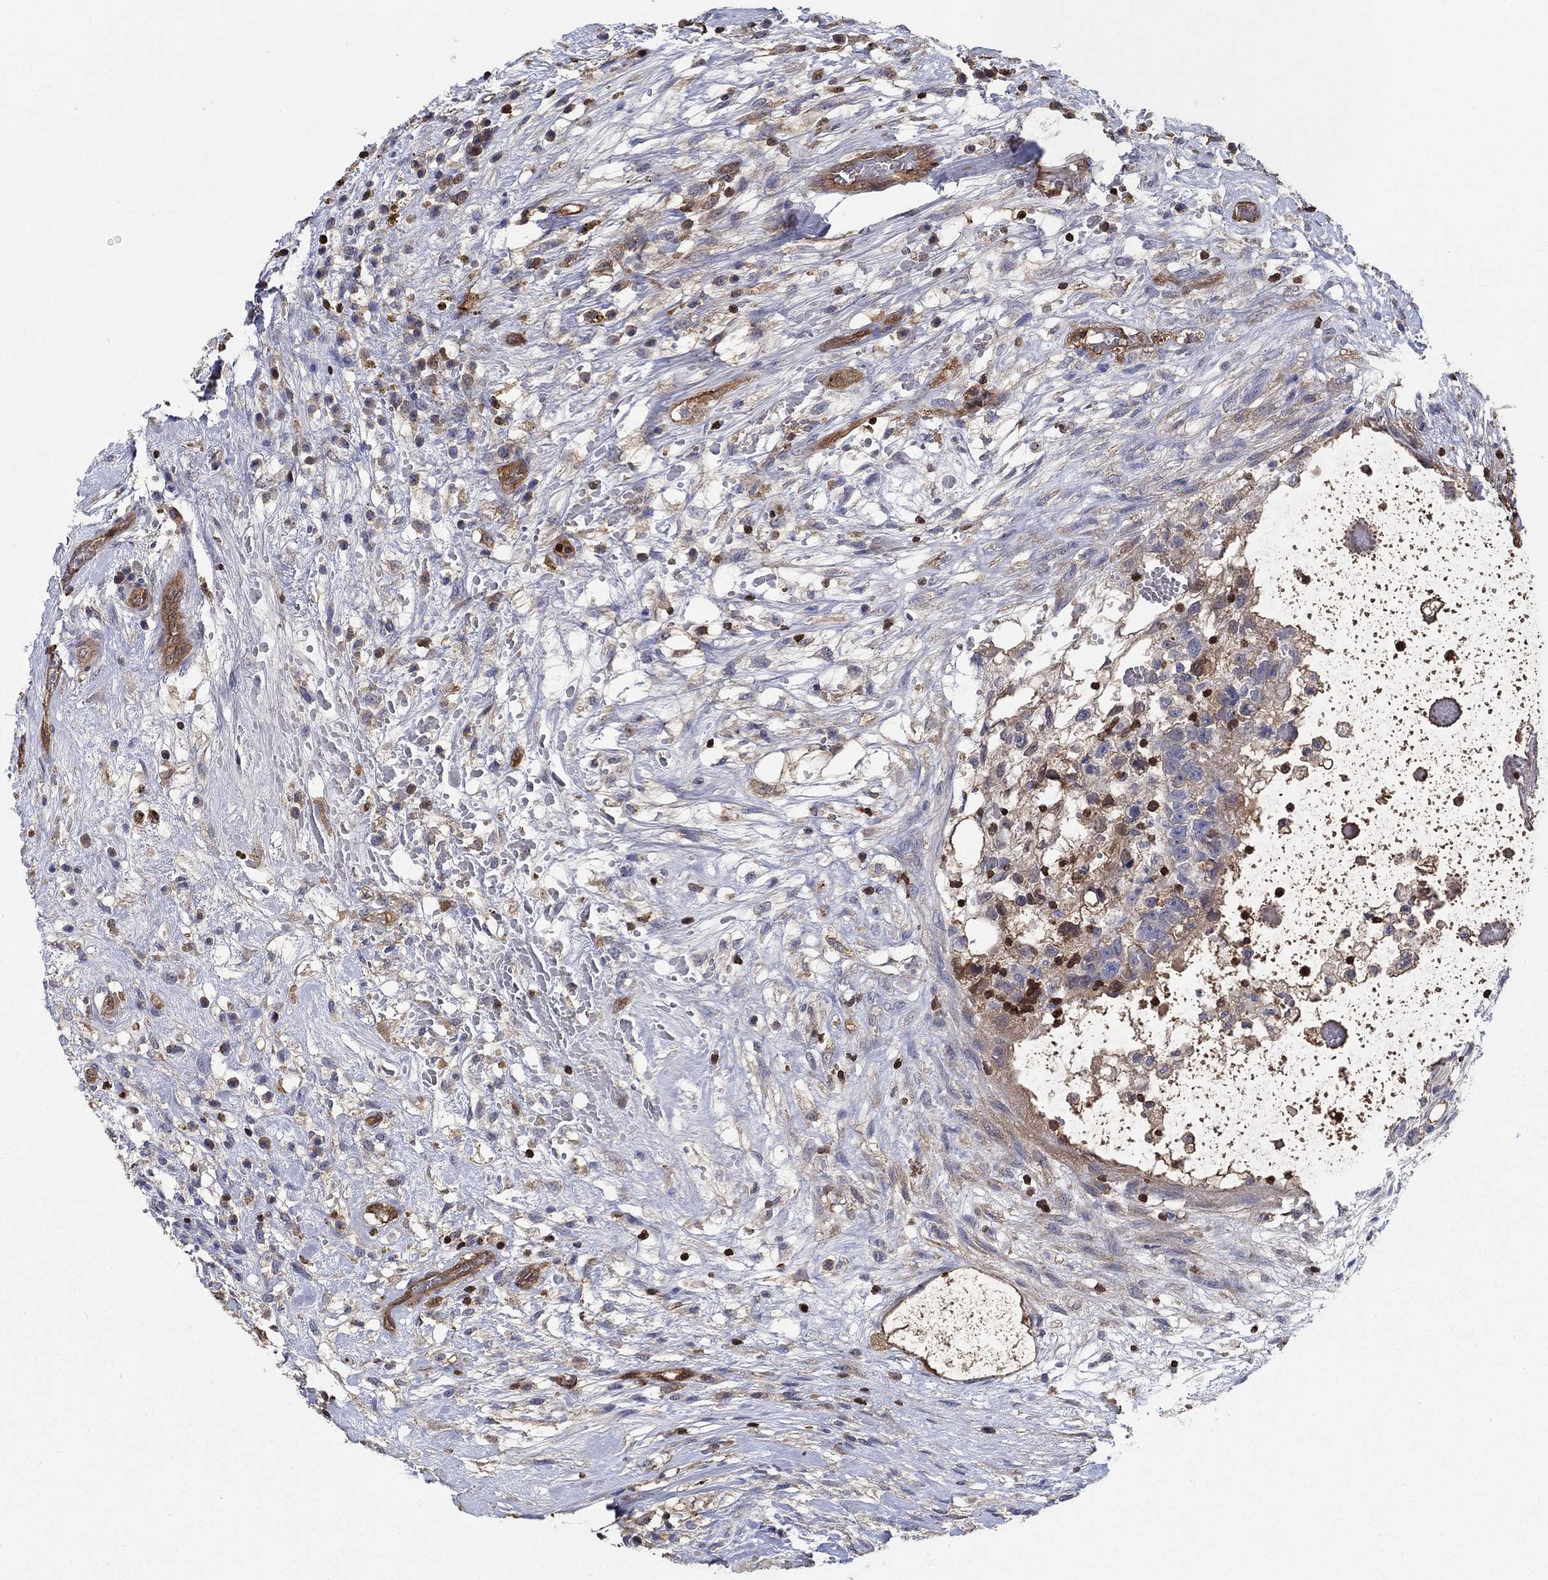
{"staining": {"intensity": "weak", "quantity": "25%-75%", "location": "cytoplasmic/membranous"}, "tissue": "testis cancer", "cell_type": "Tumor cells", "image_type": "cancer", "snomed": [{"axis": "morphology", "description": "Normal tissue, NOS"}, {"axis": "morphology", "description": "Carcinoma, Embryonal, NOS"}, {"axis": "topography", "description": "Testis"}, {"axis": "topography", "description": "Epididymis"}], "caption": "Tumor cells show low levels of weak cytoplasmic/membranous expression in approximately 25%-75% of cells in human embryonal carcinoma (testis). (brown staining indicates protein expression, while blue staining denotes nuclei).", "gene": "AGFG2", "patient": {"sex": "male", "age": 32}}